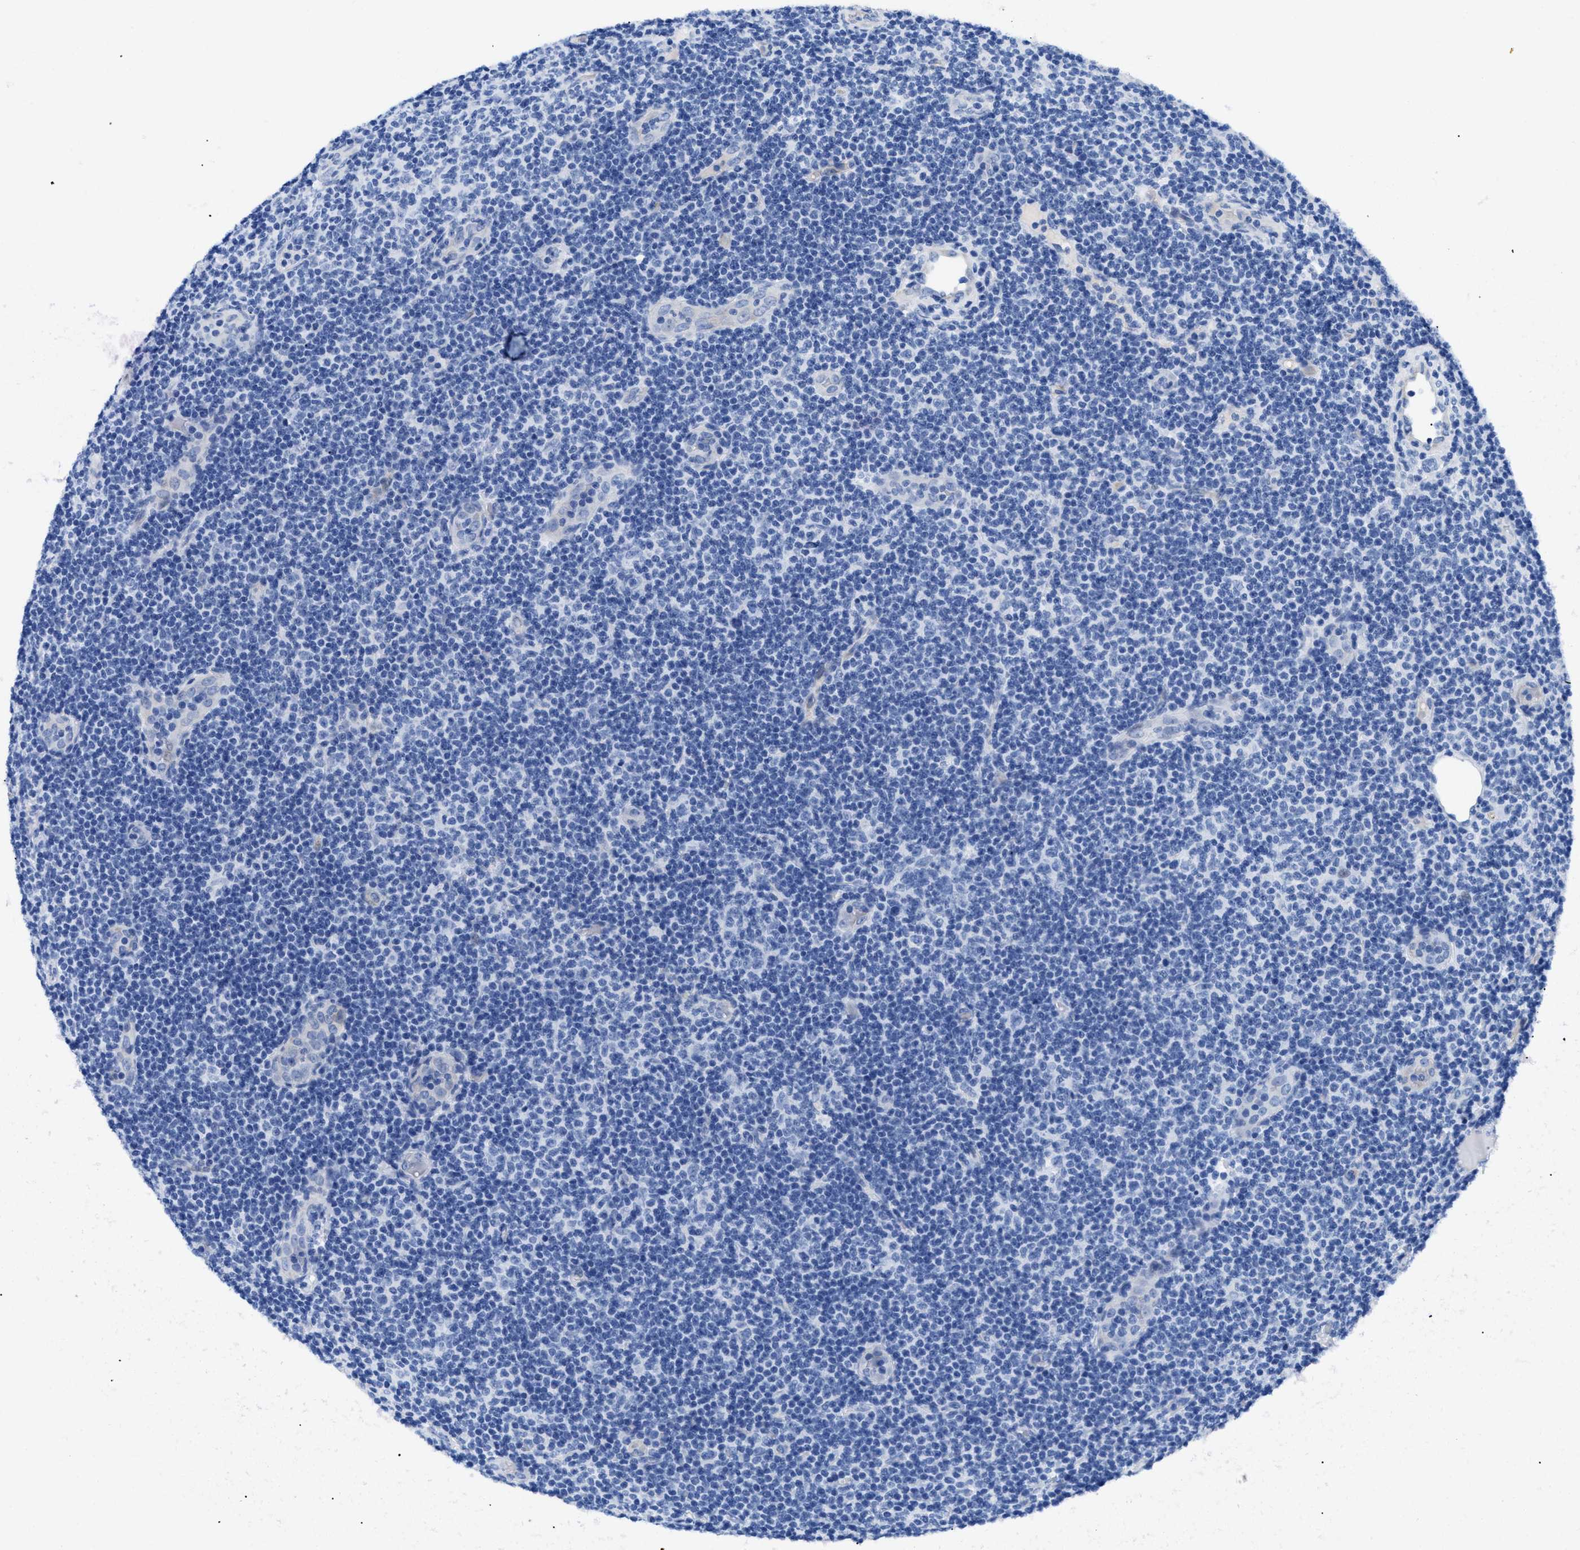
{"staining": {"intensity": "negative", "quantity": "none", "location": "none"}, "tissue": "lymphoma", "cell_type": "Tumor cells", "image_type": "cancer", "snomed": [{"axis": "morphology", "description": "Malignant lymphoma, non-Hodgkin's type, Low grade"}, {"axis": "topography", "description": "Lymph node"}], "caption": "An image of low-grade malignant lymphoma, non-Hodgkin's type stained for a protein shows no brown staining in tumor cells. (DAB immunohistochemistry (IHC) visualized using brightfield microscopy, high magnification).", "gene": "TMEM68", "patient": {"sex": "male", "age": 83}}